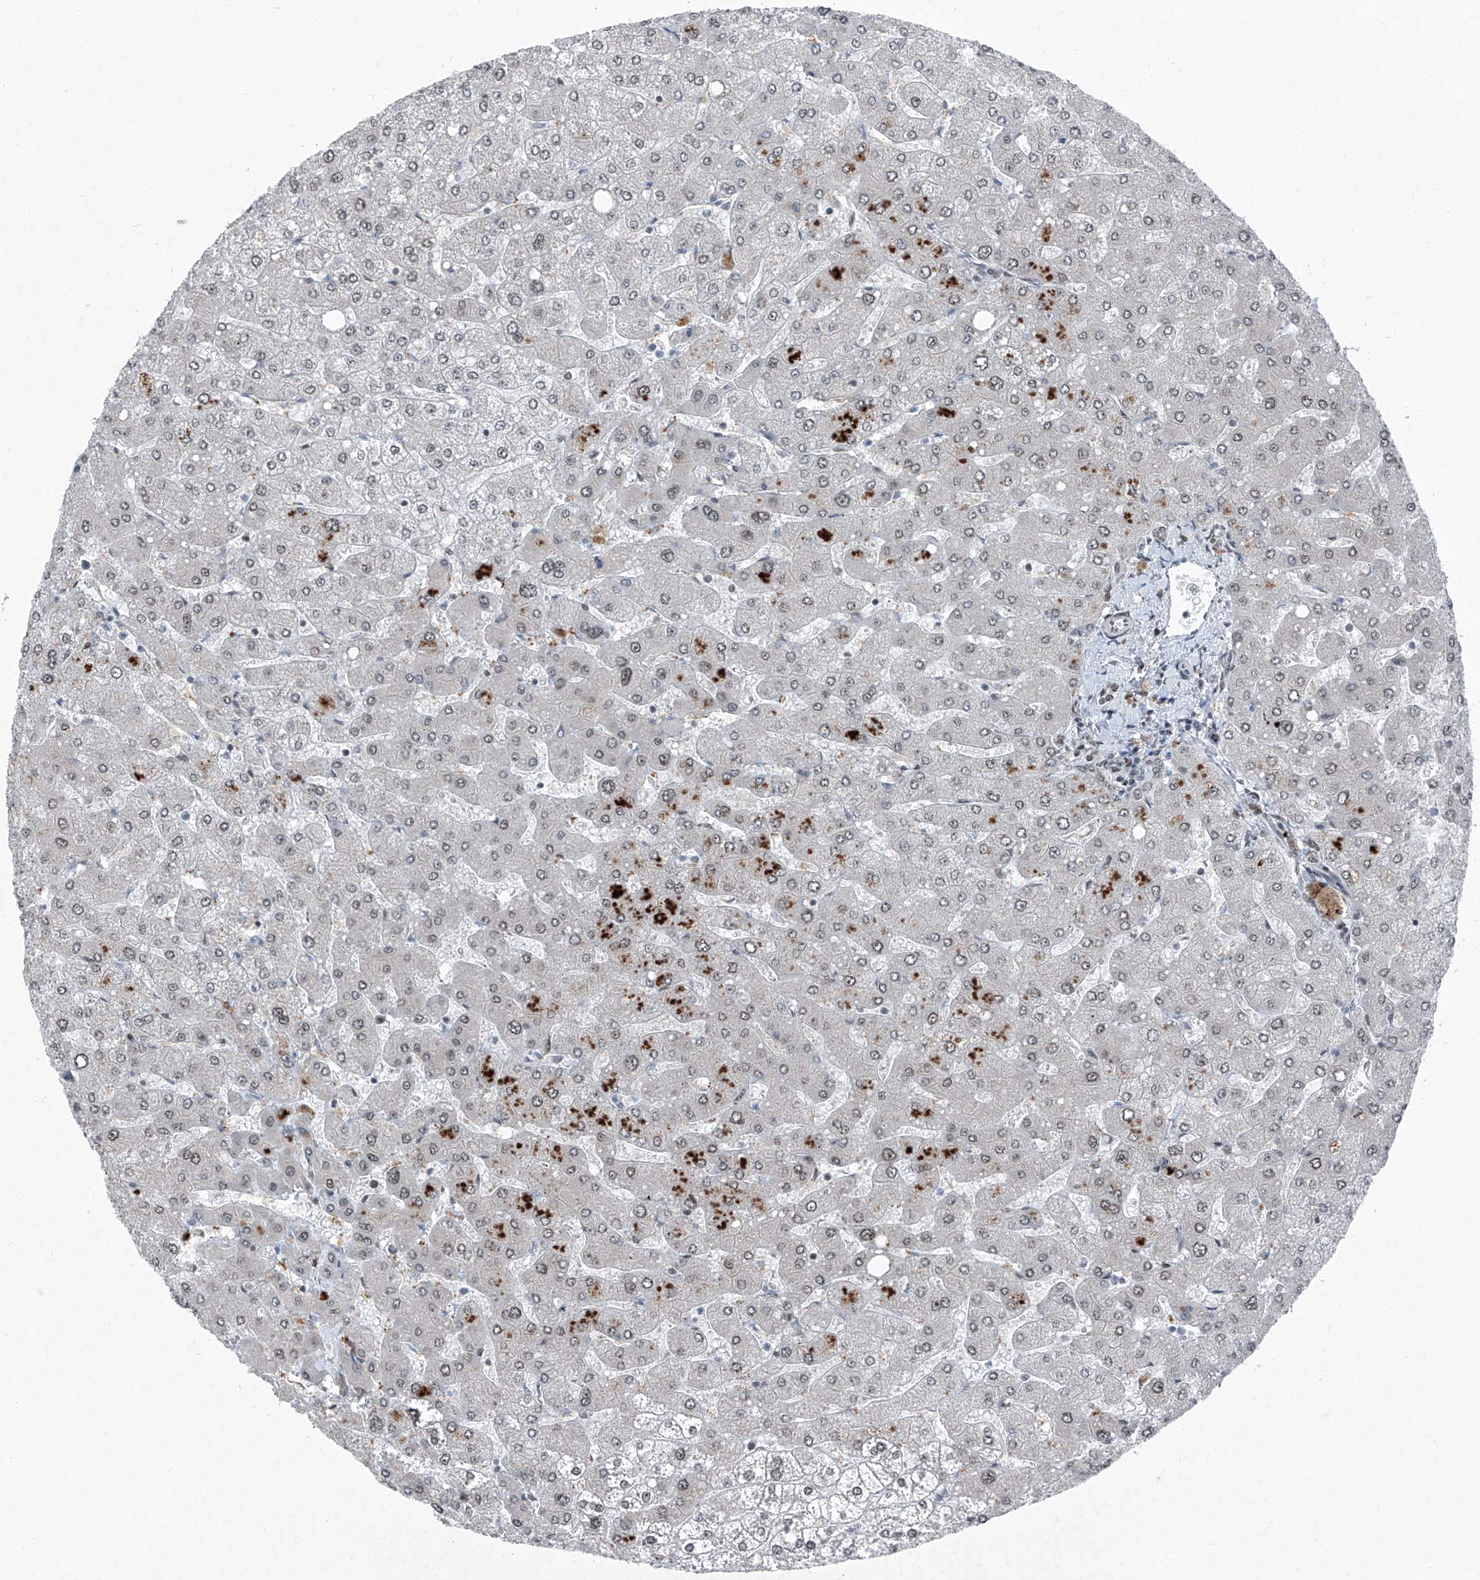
{"staining": {"intensity": "negative", "quantity": "none", "location": "none"}, "tissue": "liver", "cell_type": "Cholangiocytes", "image_type": "normal", "snomed": [{"axis": "morphology", "description": "Normal tissue, NOS"}, {"axis": "topography", "description": "Liver"}], "caption": "This histopathology image is of normal liver stained with IHC to label a protein in brown with the nuclei are counter-stained blue. There is no staining in cholangiocytes.", "gene": "BMI1", "patient": {"sex": "male", "age": 55}}